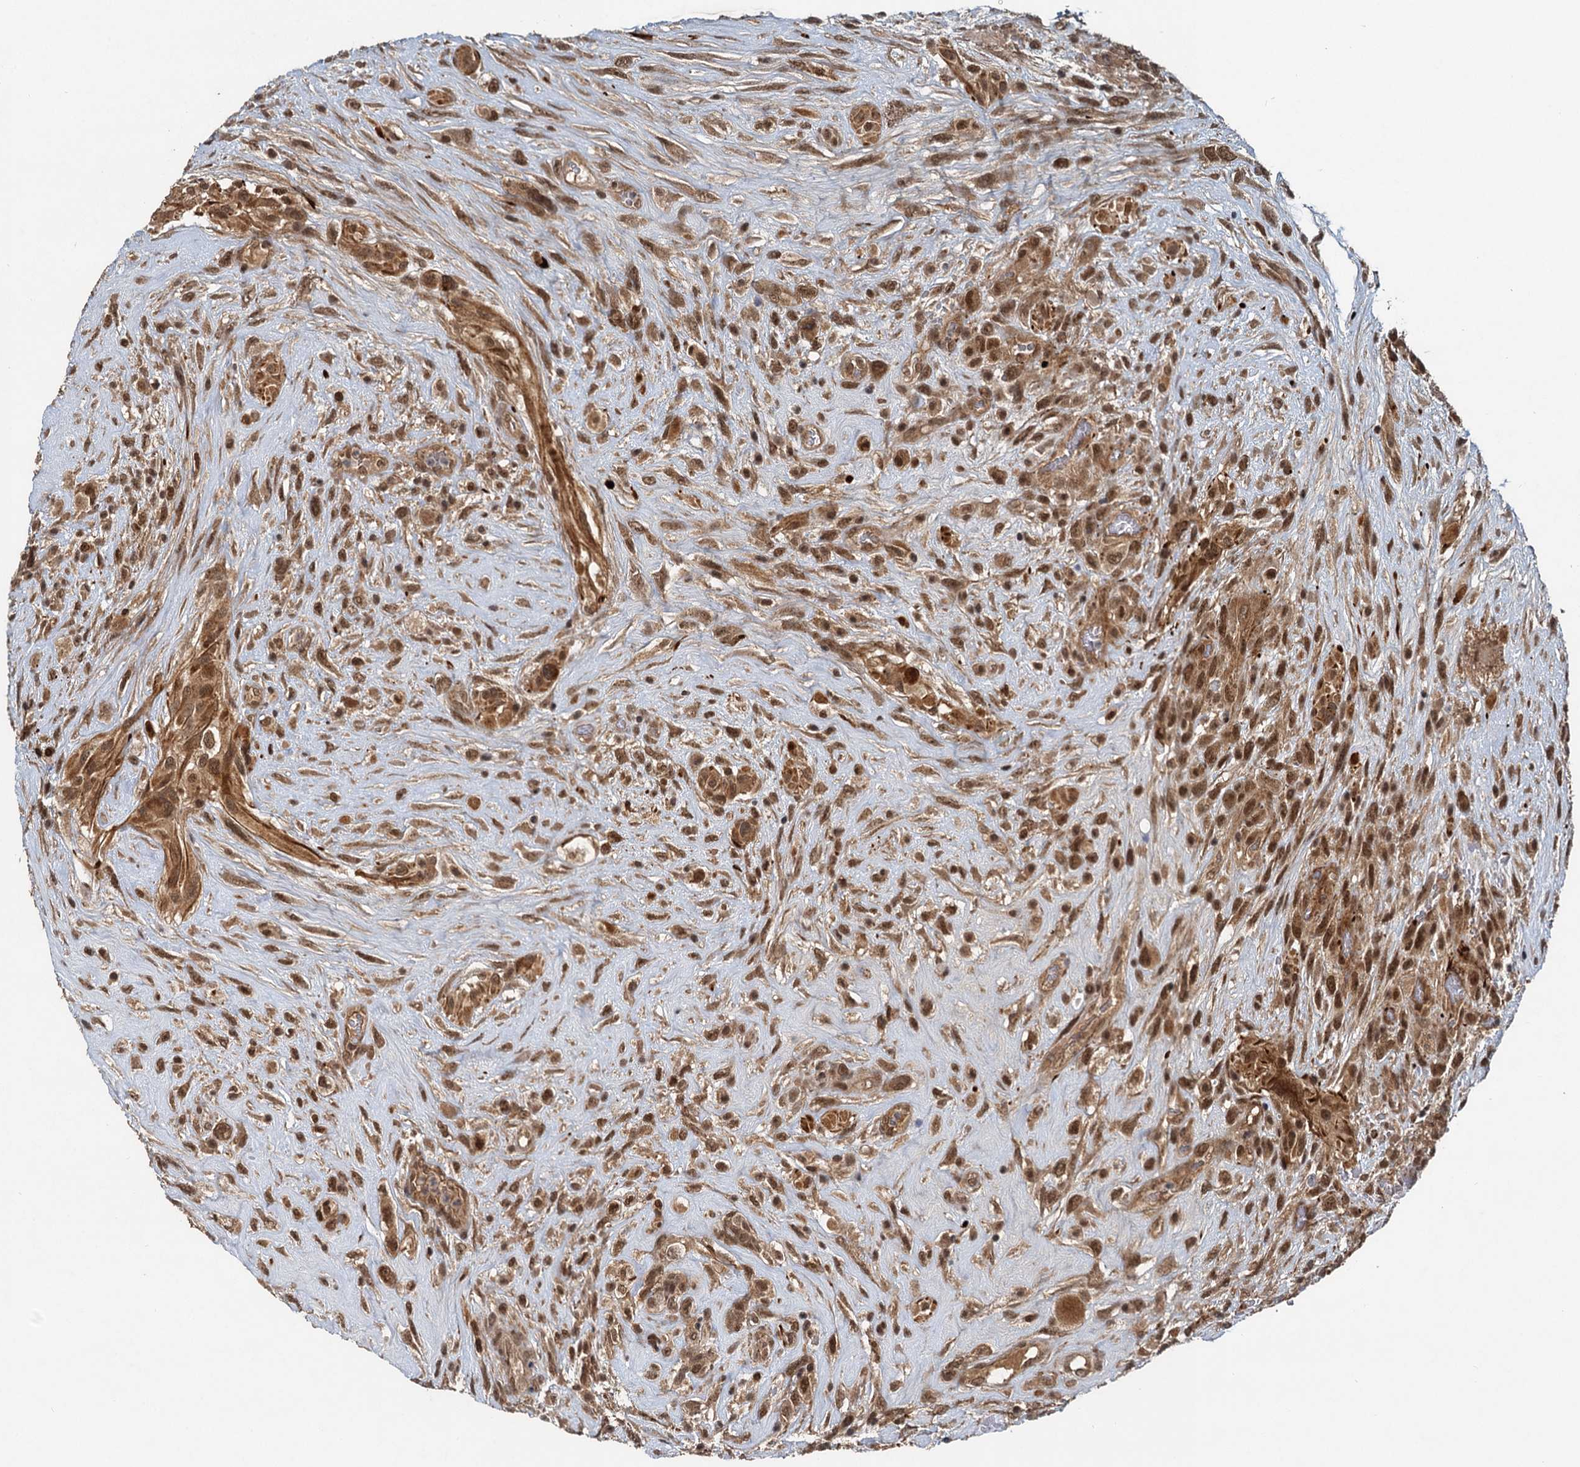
{"staining": {"intensity": "moderate", "quantity": ">75%", "location": "cytoplasmic/membranous,nuclear"}, "tissue": "glioma", "cell_type": "Tumor cells", "image_type": "cancer", "snomed": [{"axis": "morphology", "description": "Glioma, malignant, High grade"}, {"axis": "topography", "description": "Brain"}], "caption": "There is medium levels of moderate cytoplasmic/membranous and nuclear staining in tumor cells of malignant high-grade glioma, as demonstrated by immunohistochemical staining (brown color).", "gene": "RITA1", "patient": {"sex": "male", "age": 61}}